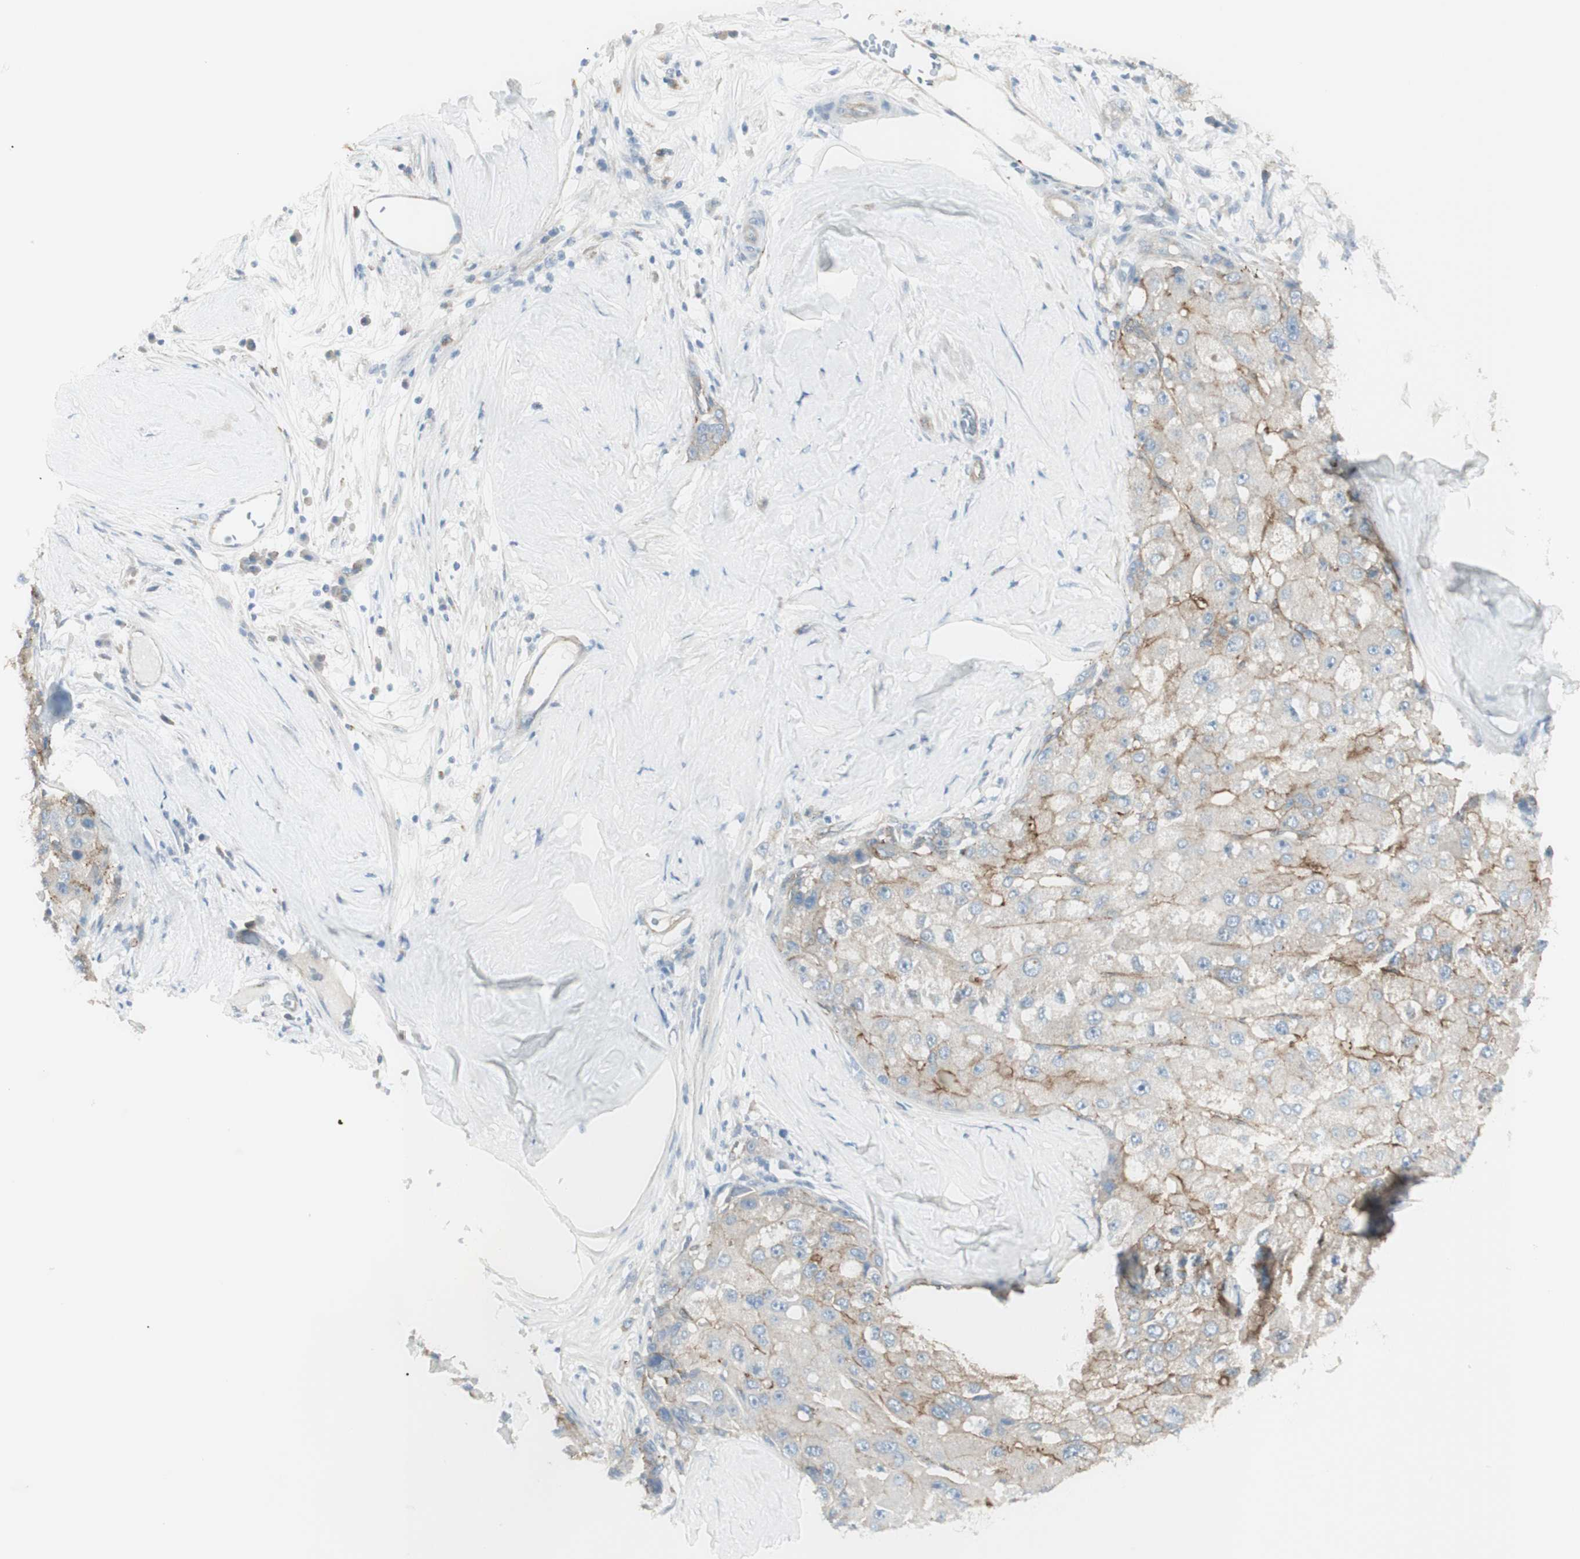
{"staining": {"intensity": "weak", "quantity": "25%-75%", "location": "cytoplasmic/membranous"}, "tissue": "liver cancer", "cell_type": "Tumor cells", "image_type": "cancer", "snomed": [{"axis": "morphology", "description": "Carcinoma, Hepatocellular, NOS"}, {"axis": "topography", "description": "Liver"}], "caption": "IHC staining of hepatocellular carcinoma (liver), which demonstrates low levels of weak cytoplasmic/membranous expression in approximately 25%-75% of tumor cells indicating weak cytoplasmic/membranous protein positivity. The staining was performed using DAB (brown) for protein detection and nuclei were counterstained in hematoxylin (blue).", "gene": "MYO6", "patient": {"sex": "male", "age": 80}}